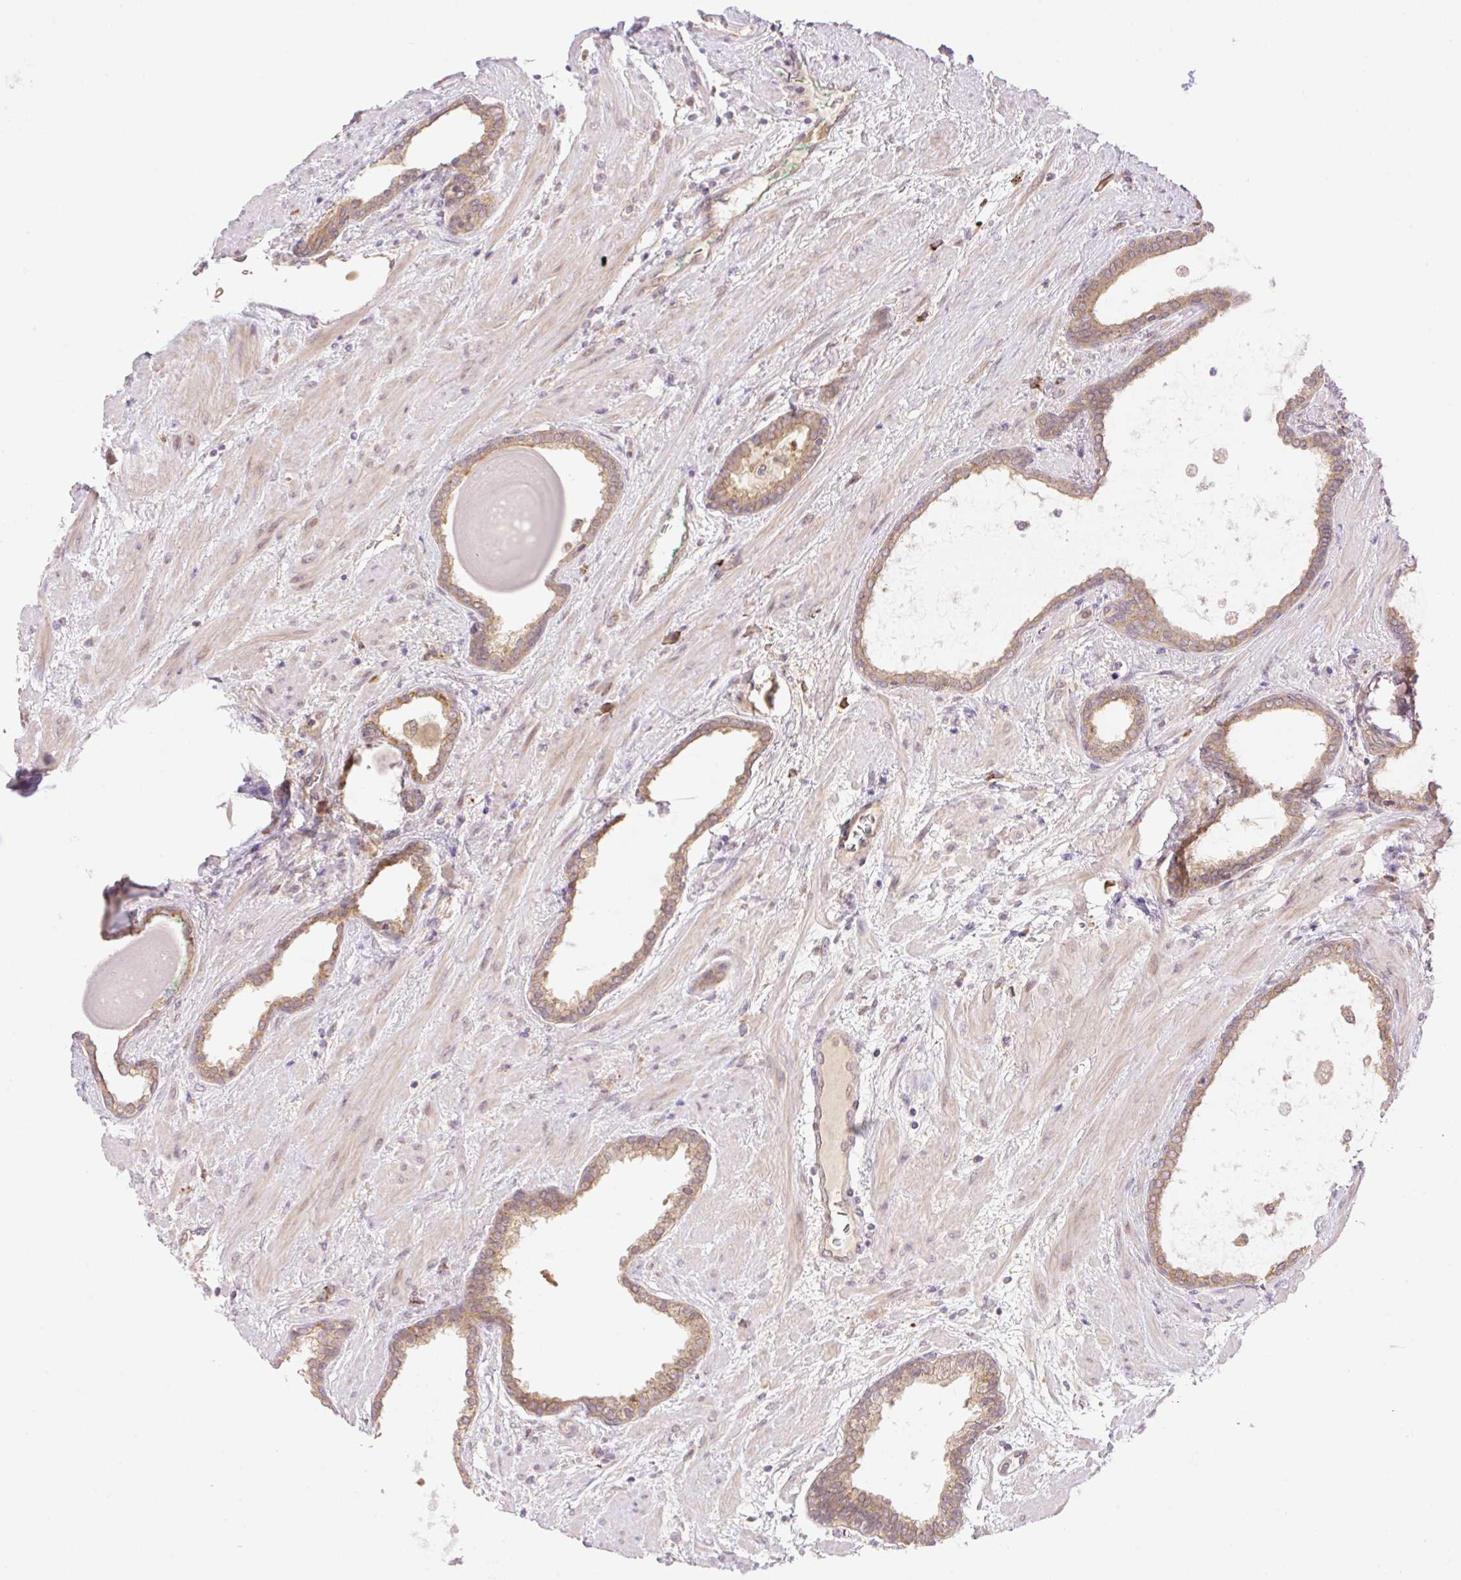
{"staining": {"intensity": "weak", "quantity": ">75%", "location": "cytoplasmic/membranous"}, "tissue": "prostate cancer", "cell_type": "Tumor cells", "image_type": "cancer", "snomed": [{"axis": "morphology", "description": "Adenocarcinoma, High grade"}, {"axis": "topography", "description": "Prostate"}], "caption": "Immunohistochemistry histopathology image of human high-grade adenocarcinoma (prostate) stained for a protein (brown), which displays low levels of weak cytoplasmic/membranous staining in approximately >75% of tumor cells.", "gene": "VPS25", "patient": {"sex": "male", "age": 72}}